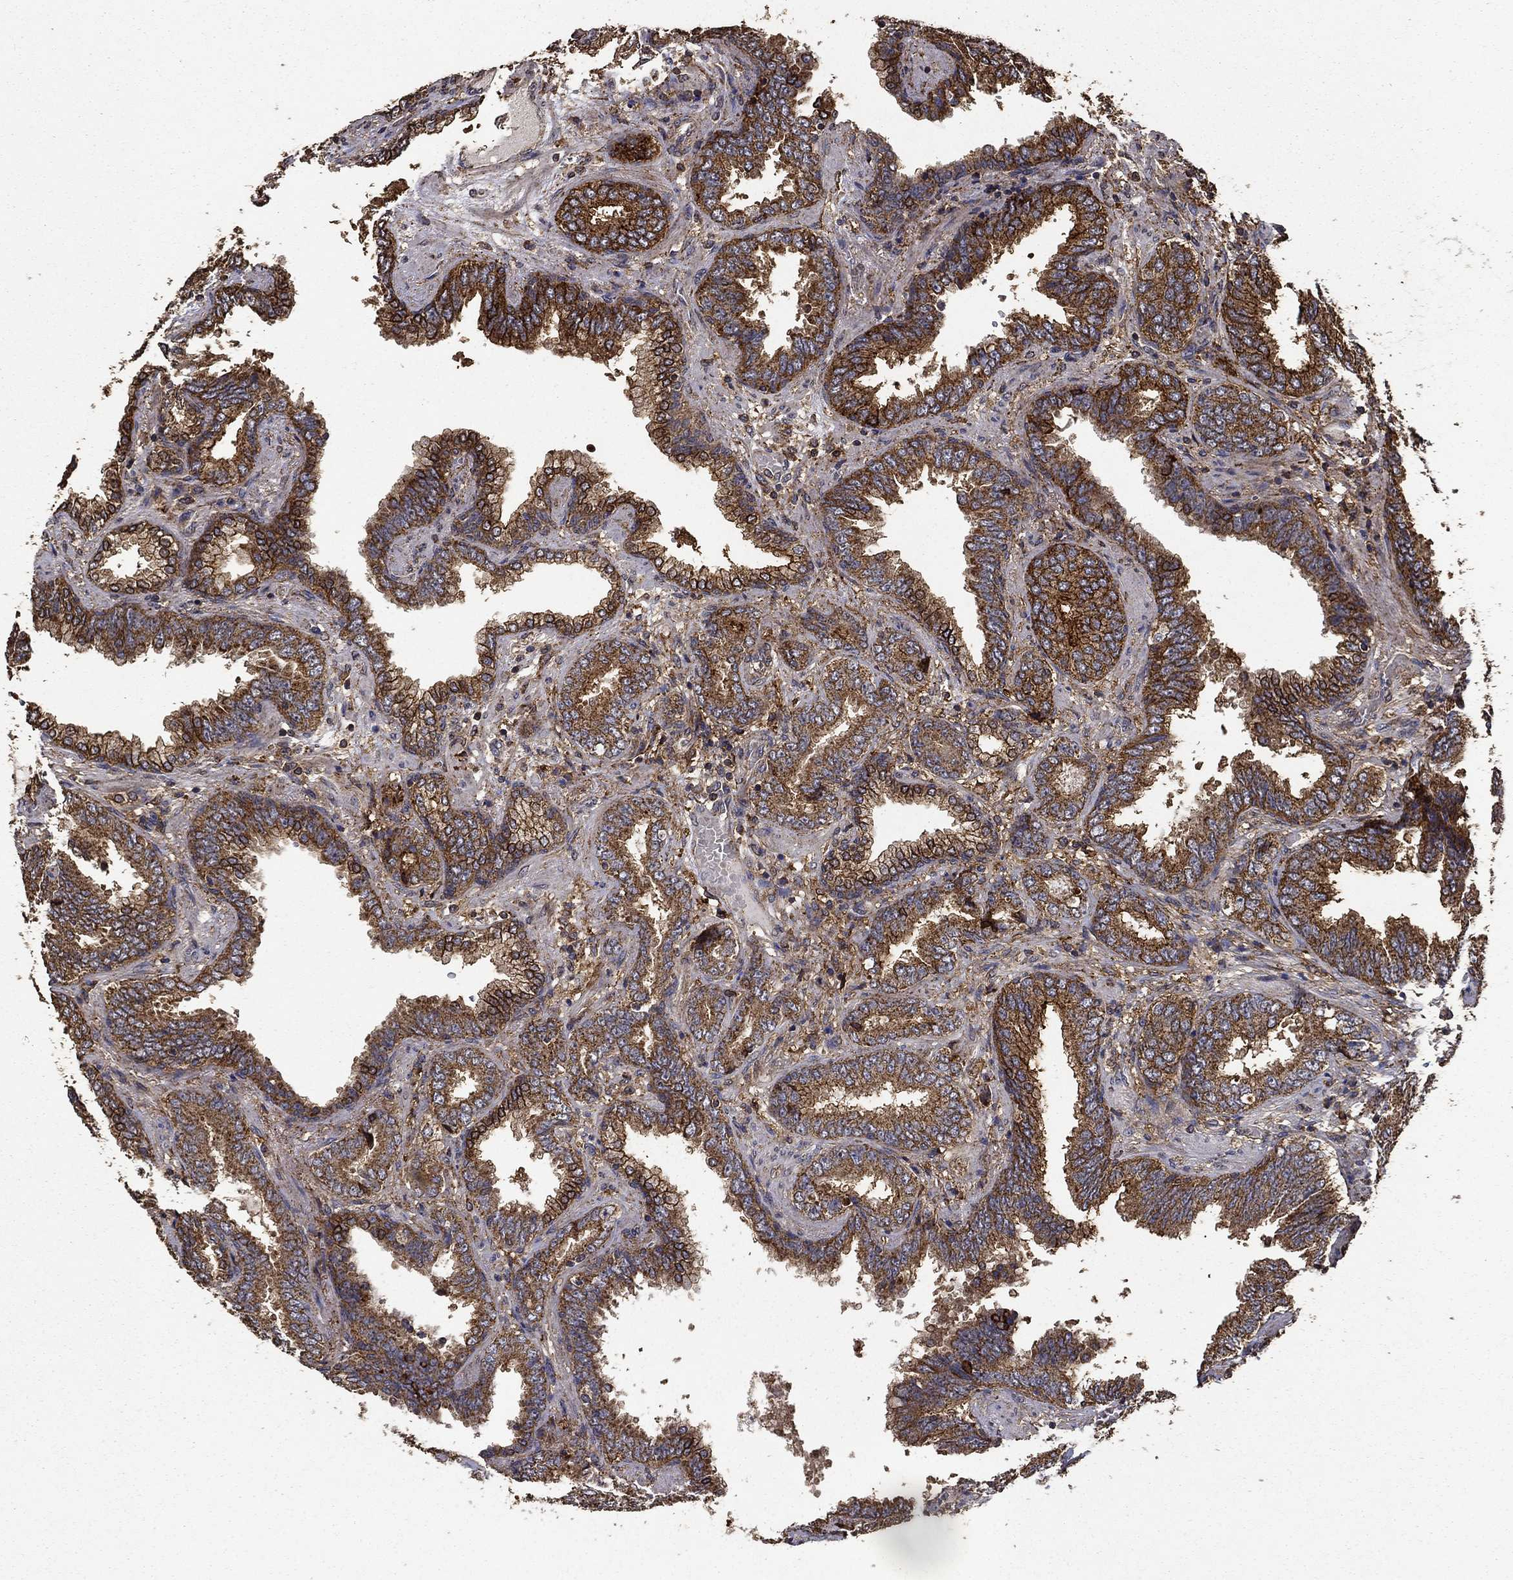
{"staining": {"intensity": "strong", "quantity": ">75%", "location": "cytoplasmic/membranous"}, "tissue": "prostate cancer", "cell_type": "Tumor cells", "image_type": "cancer", "snomed": [{"axis": "morphology", "description": "Adenocarcinoma, Low grade"}, {"axis": "topography", "description": "Prostate"}], "caption": "An image of prostate cancer stained for a protein shows strong cytoplasmic/membranous brown staining in tumor cells. The protein is stained brown, and the nuclei are stained in blue (DAB (3,3'-diaminobenzidine) IHC with brightfield microscopy, high magnification).", "gene": "IFRD1", "patient": {"sex": "male", "age": 68}}